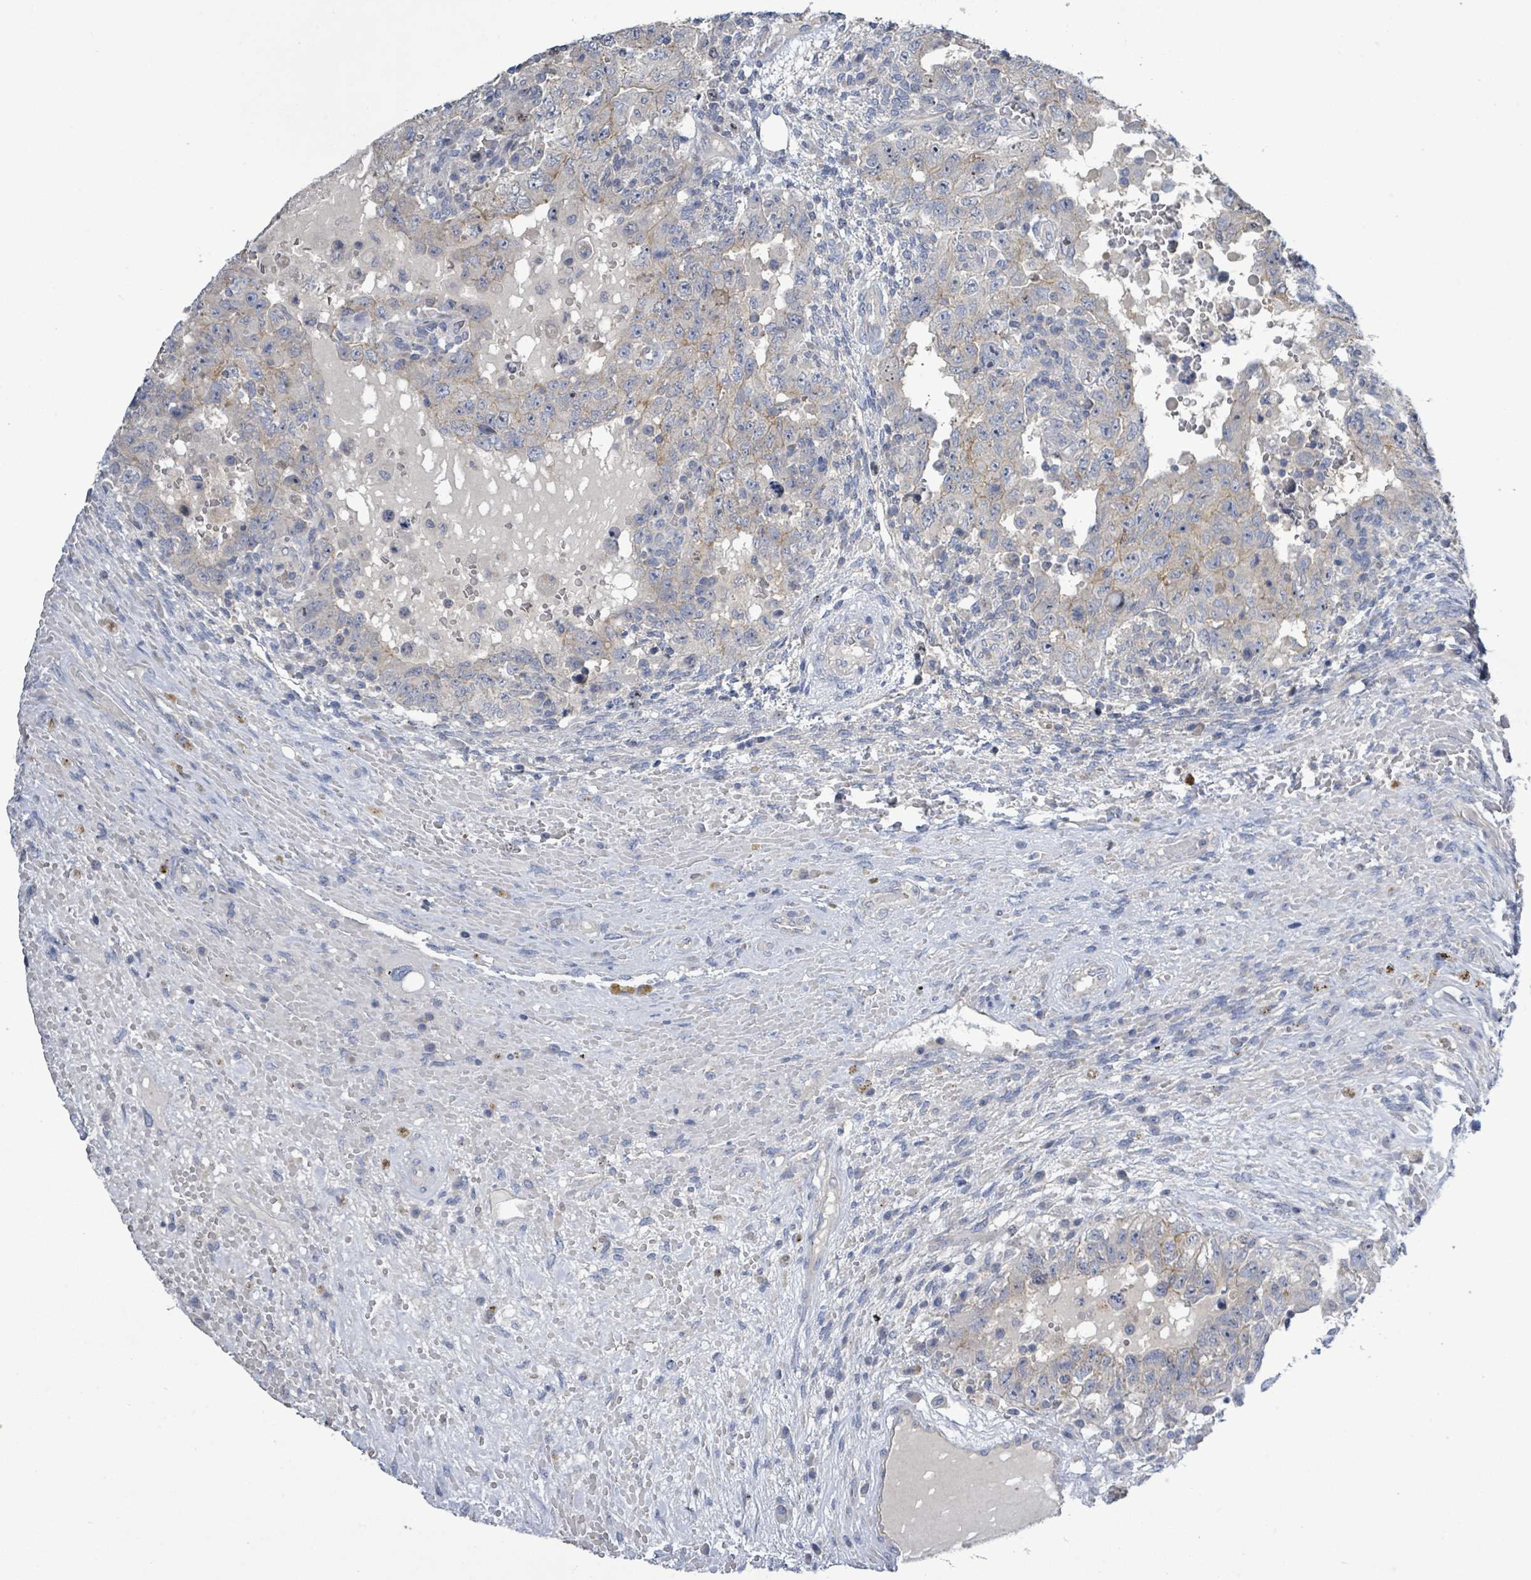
{"staining": {"intensity": "weak", "quantity": "<25%", "location": "cytoplasmic/membranous"}, "tissue": "testis cancer", "cell_type": "Tumor cells", "image_type": "cancer", "snomed": [{"axis": "morphology", "description": "Carcinoma, Embryonal, NOS"}, {"axis": "topography", "description": "Testis"}], "caption": "Embryonal carcinoma (testis) was stained to show a protein in brown. There is no significant positivity in tumor cells.", "gene": "KRAS", "patient": {"sex": "male", "age": 26}}